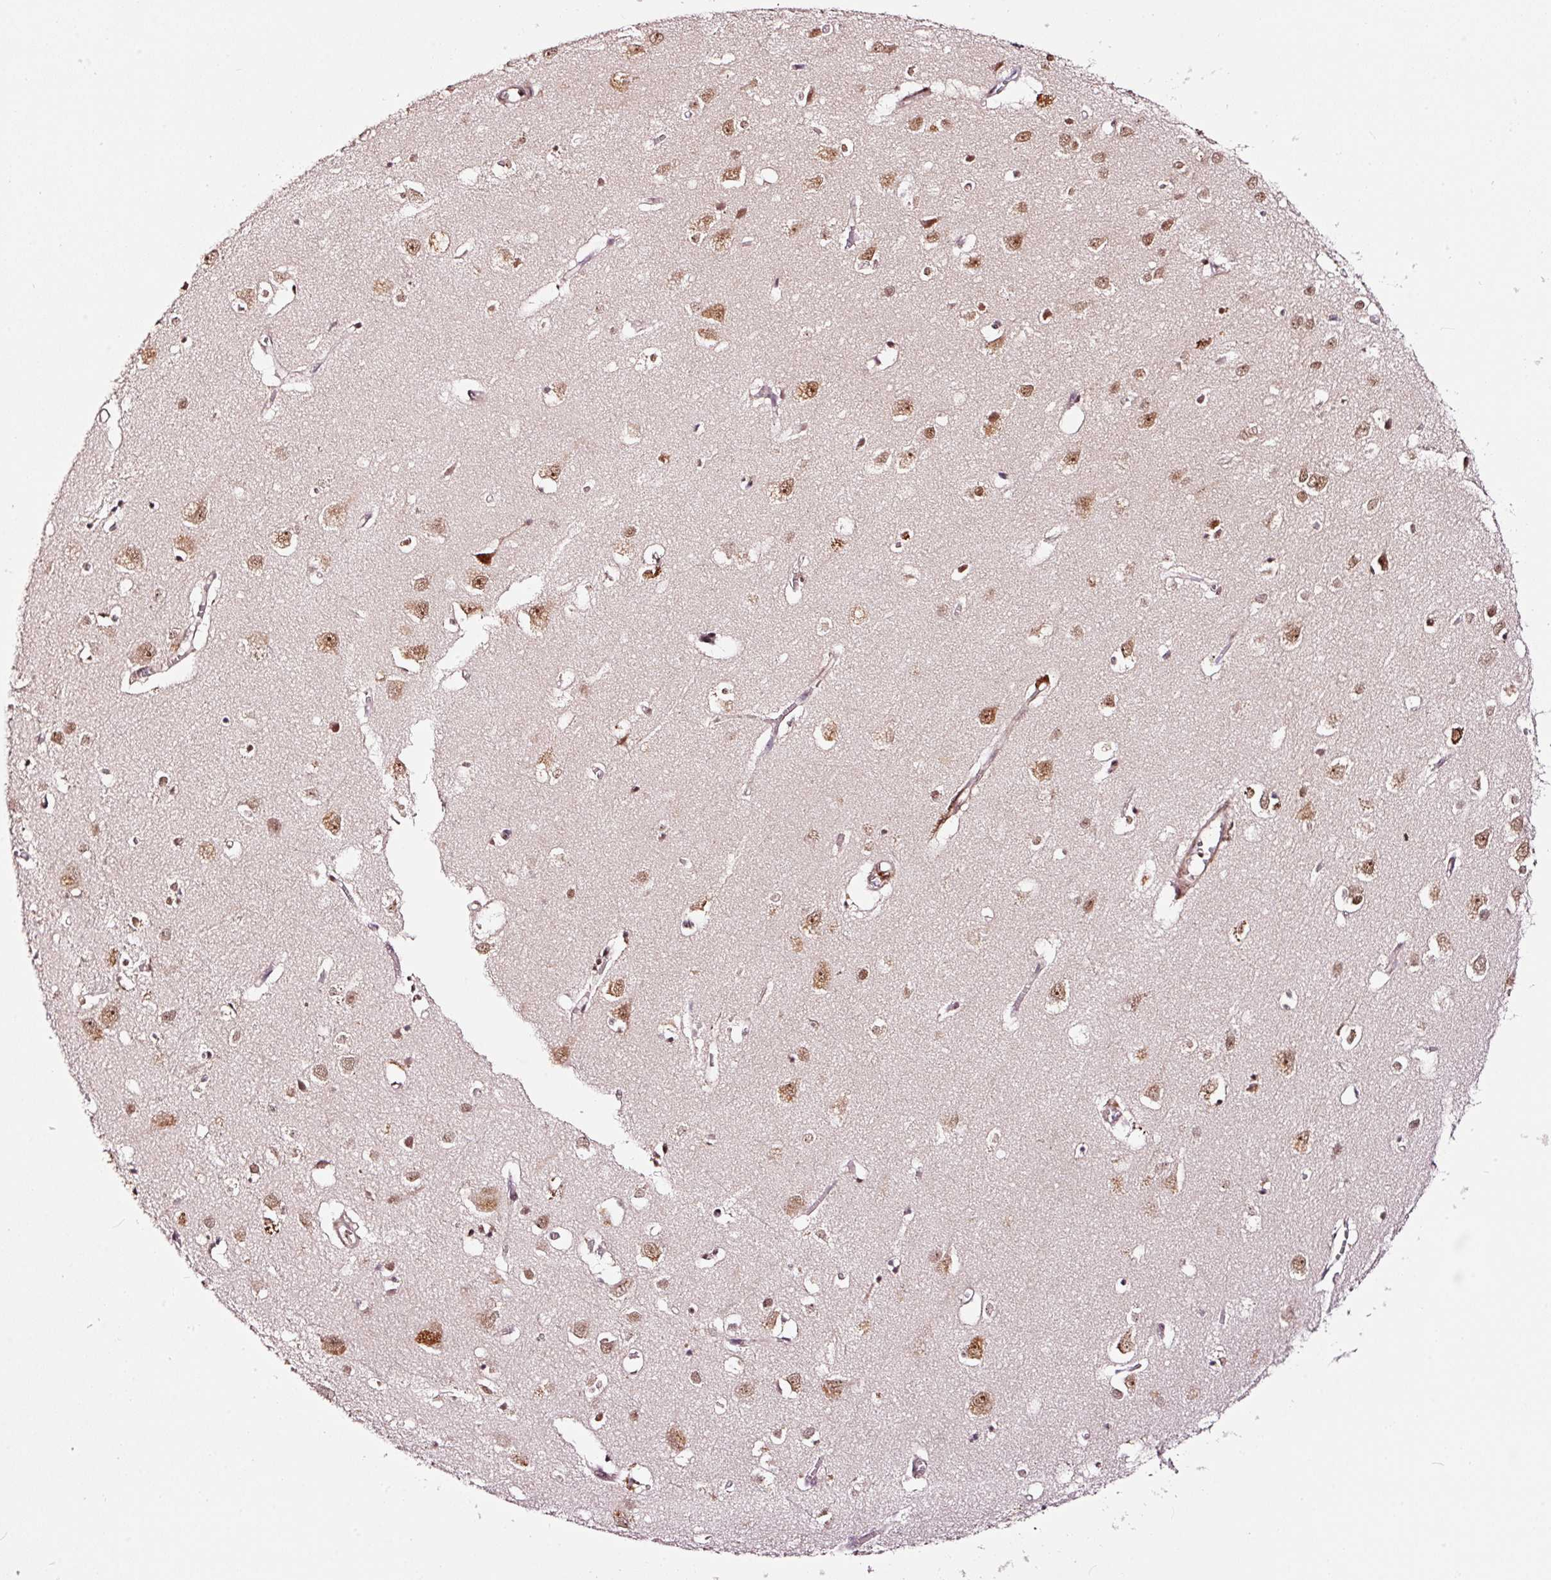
{"staining": {"intensity": "weak", "quantity": ">75%", "location": "cytoplasmic/membranous,nuclear"}, "tissue": "cerebral cortex", "cell_type": "Endothelial cells", "image_type": "normal", "snomed": [{"axis": "morphology", "description": "Normal tissue, NOS"}, {"axis": "topography", "description": "Cerebral cortex"}], "caption": "Immunohistochemistry (IHC) (DAB (3,3'-diaminobenzidine)) staining of unremarkable human cerebral cortex displays weak cytoplasmic/membranous,nuclear protein positivity in approximately >75% of endothelial cells.", "gene": "RFC4", "patient": {"sex": "male", "age": 70}}